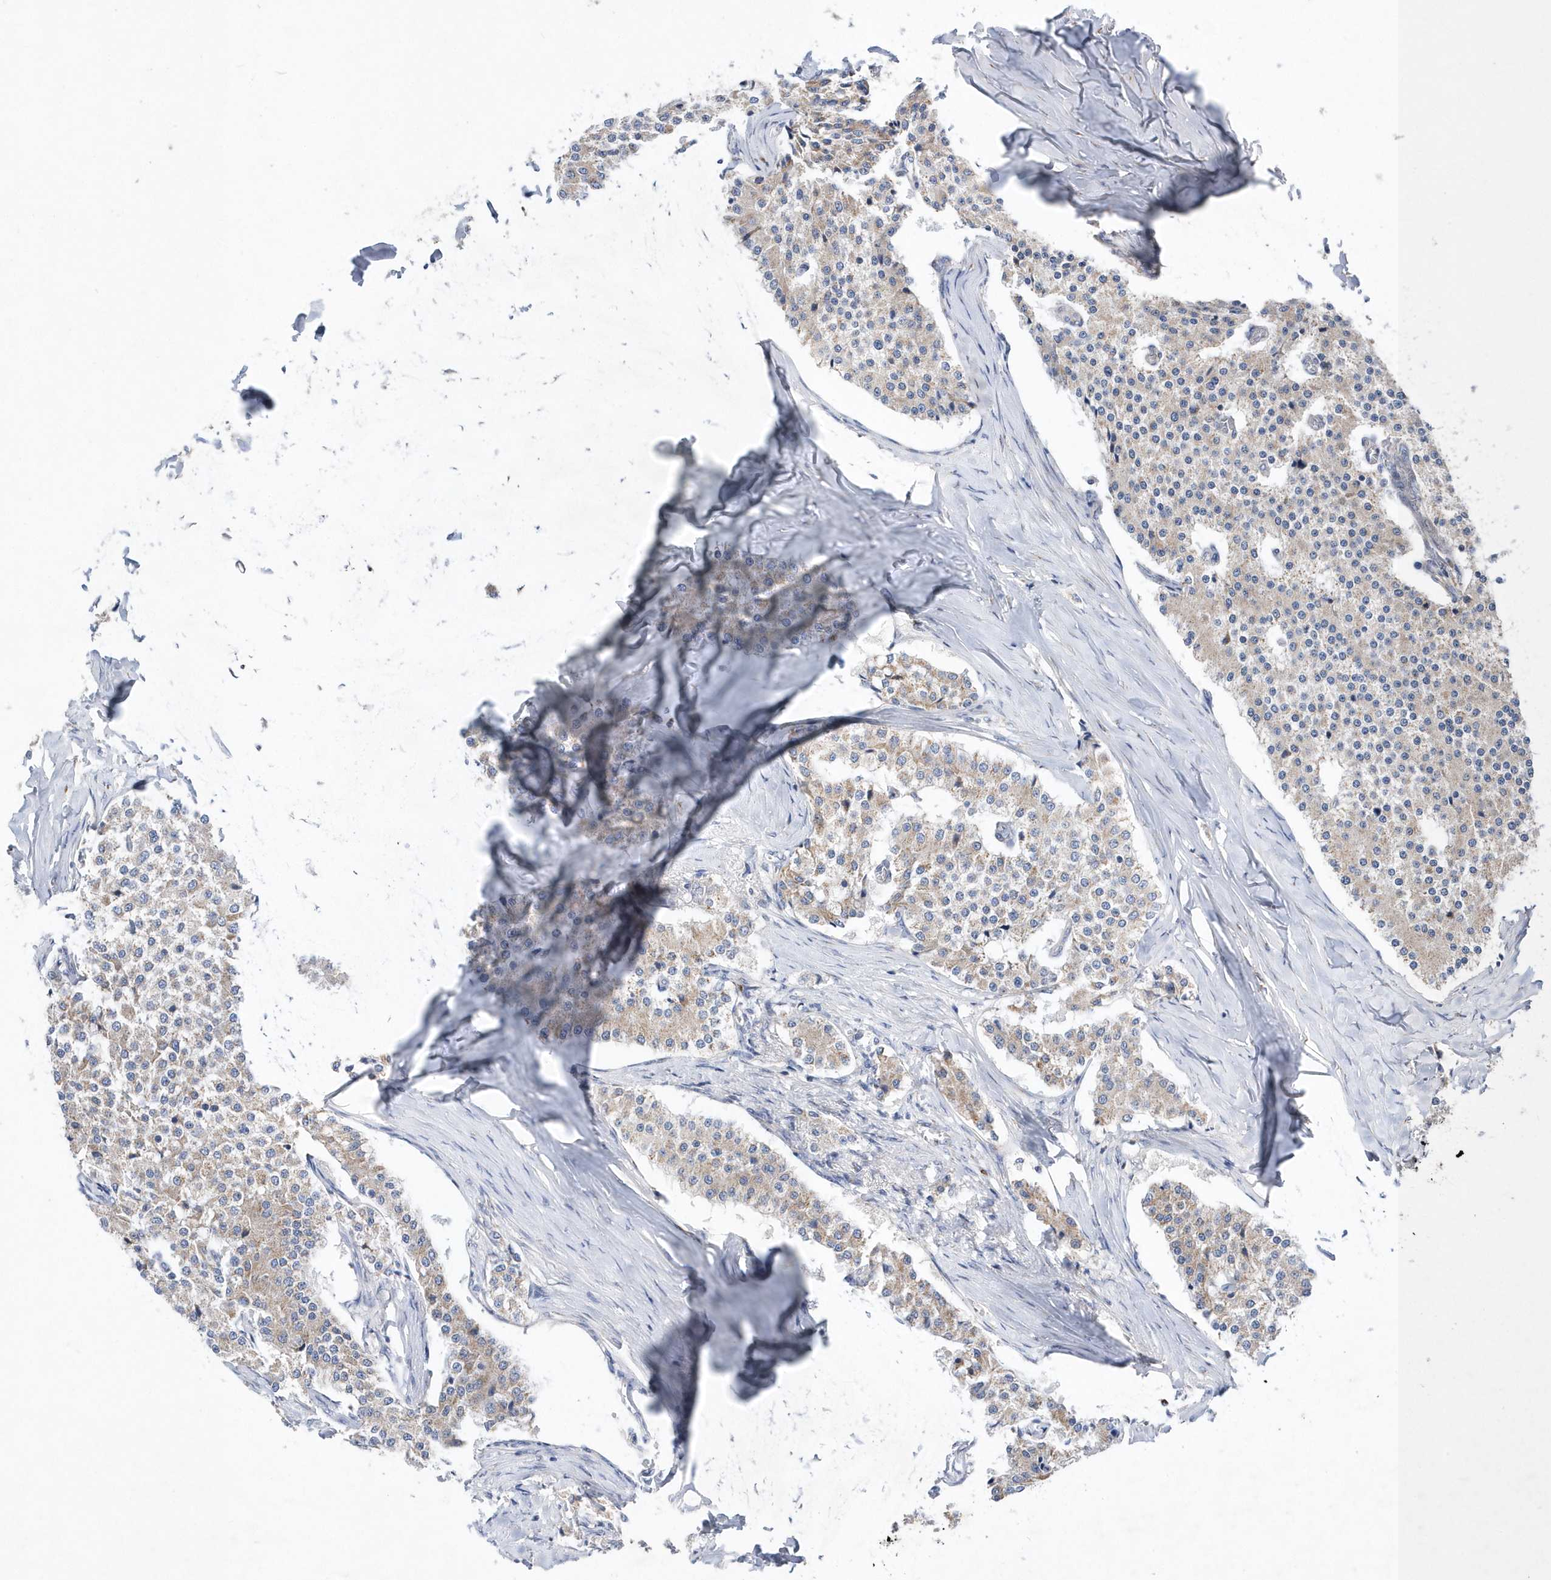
{"staining": {"intensity": "weak", "quantity": "<25%", "location": "cytoplasmic/membranous"}, "tissue": "carcinoid", "cell_type": "Tumor cells", "image_type": "cancer", "snomed": [{"axis": "morphology", "description": "Carcinoid, malignant, NOS"}, {"axis": "topography", "description": "Colon"}], "caption": "IHC micrograph of human carcinoid stained for a protein (brown), which demonstrates no staining in tumor cells.", "gene": "METTL8", "patient": {"sex": "female", "age": 52}}